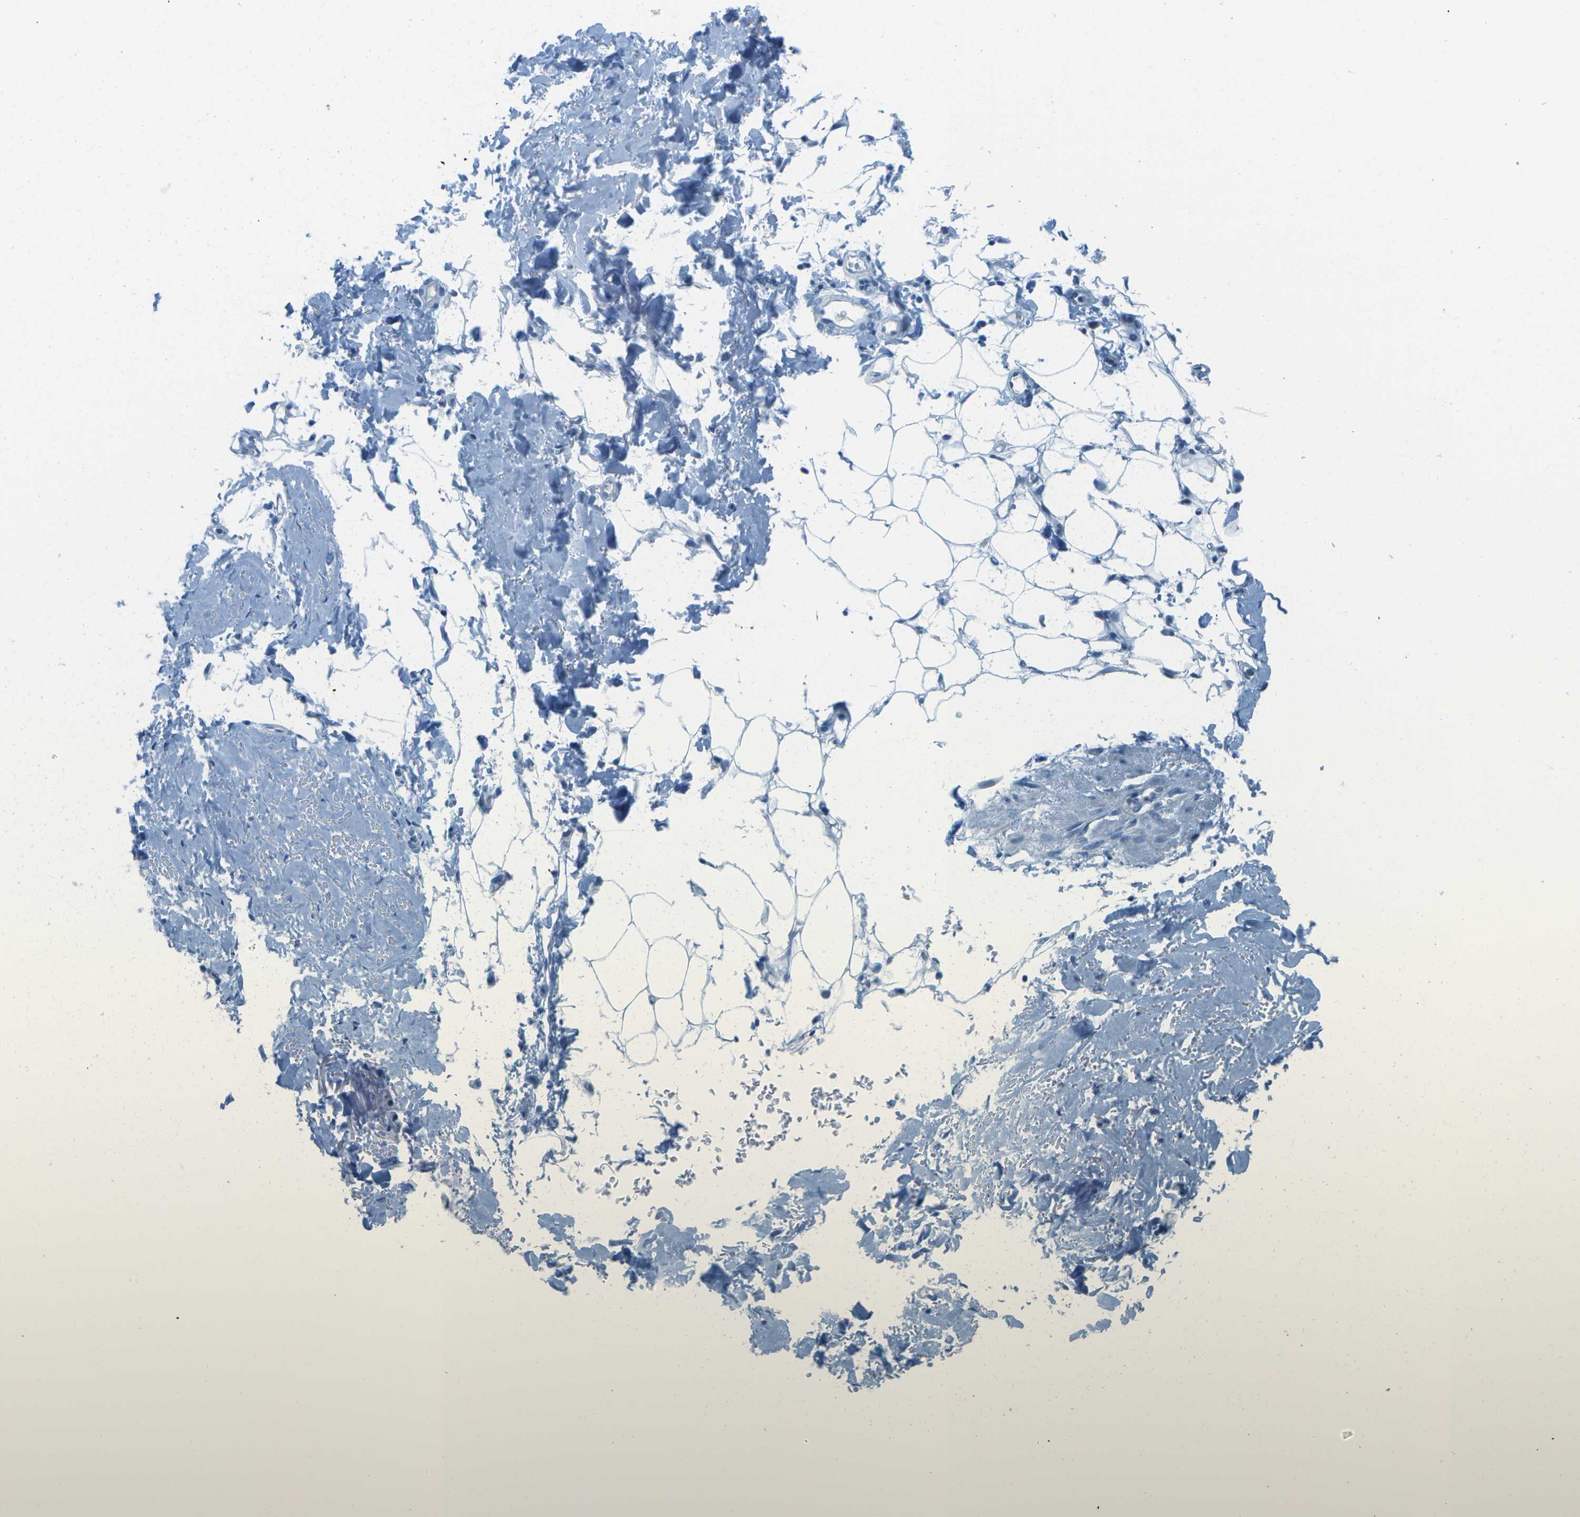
{"staining": {"intensity": "negative", "quantity": "none", "location": "none"}, "tissue": "adipose tissue", "cell_type": "Adipocytes", "image_type": "normal", "snomed": [{"axis": "morphology", "description": "Normal tissue, NOS"}, {"axis": "topography", "description": "Cartilage tissue"}, {"axis": "topography", "description": "Bronchus"}], "caption": "Adipocytes show no significant expression in benign adipose tissue. Brightfield microscopy of IHC stained with DAB (3,3'-diaminobenzidine) (brown) and hematoxylin (blue), captured at high magnification.", "gene": "CDHR2", "patient": {"sex": "female", "age": 73}}